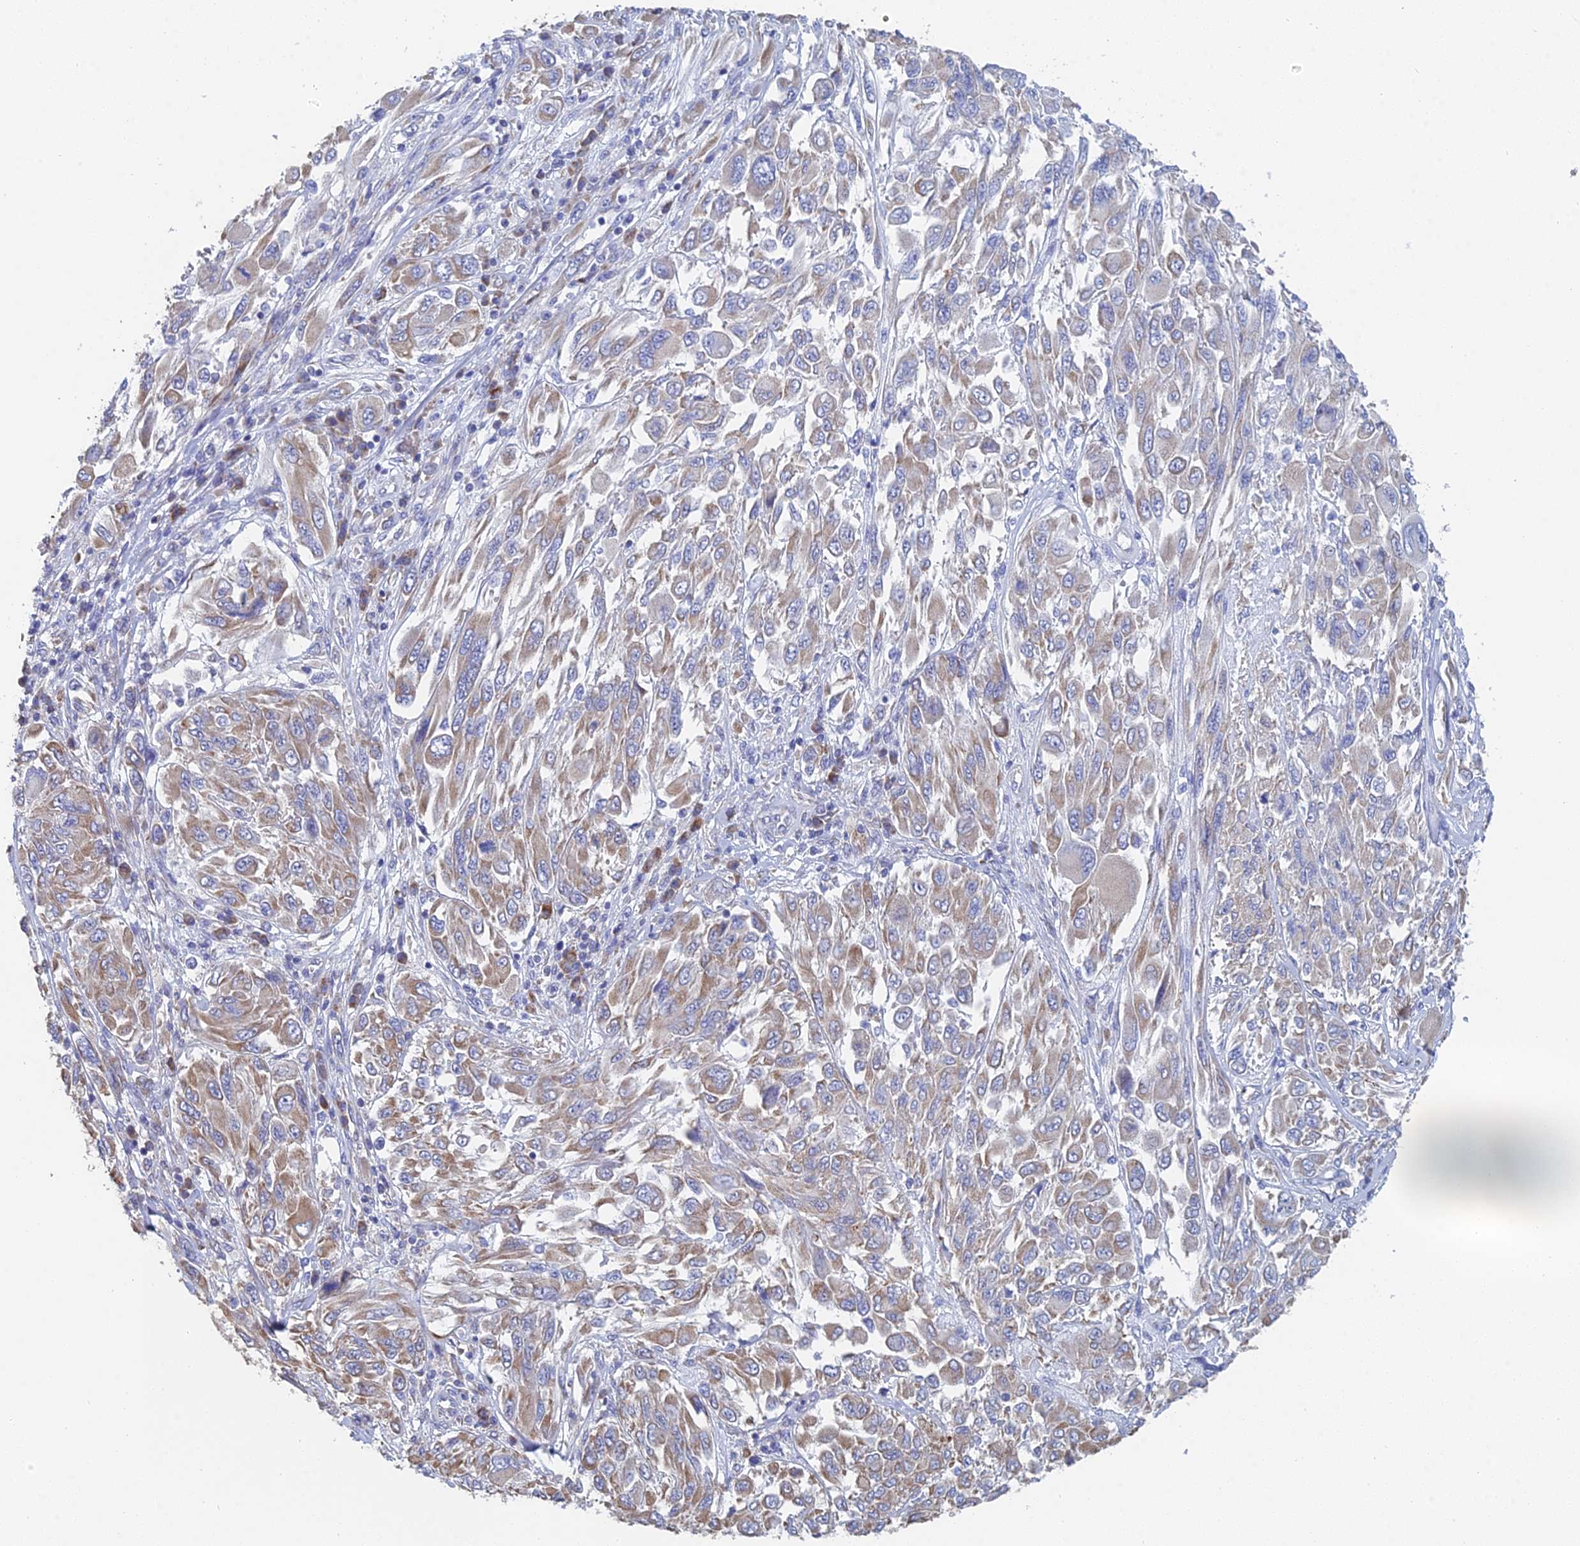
{"staining": {"intensity": "moderate", "quantity": ">75%", "location": "cytoplasmic/membranous"}, "tissue": "melanoma", "cell_type": "Tumor cells", "image_type": "cancer", "snomed": [{"axis": "morphology", "description": "Malignant melanoma, NOS"}, {"axis": "topography", "description": "Skin"}], "caption": "Immunohistochemistry of human melanoma demonstrates medium levels of moderate cytoplasmic/membranous positivity in about >75% of tumor cells.", "gene": "CRACR2B", "patient": {"sex": "female", "age": 91}}